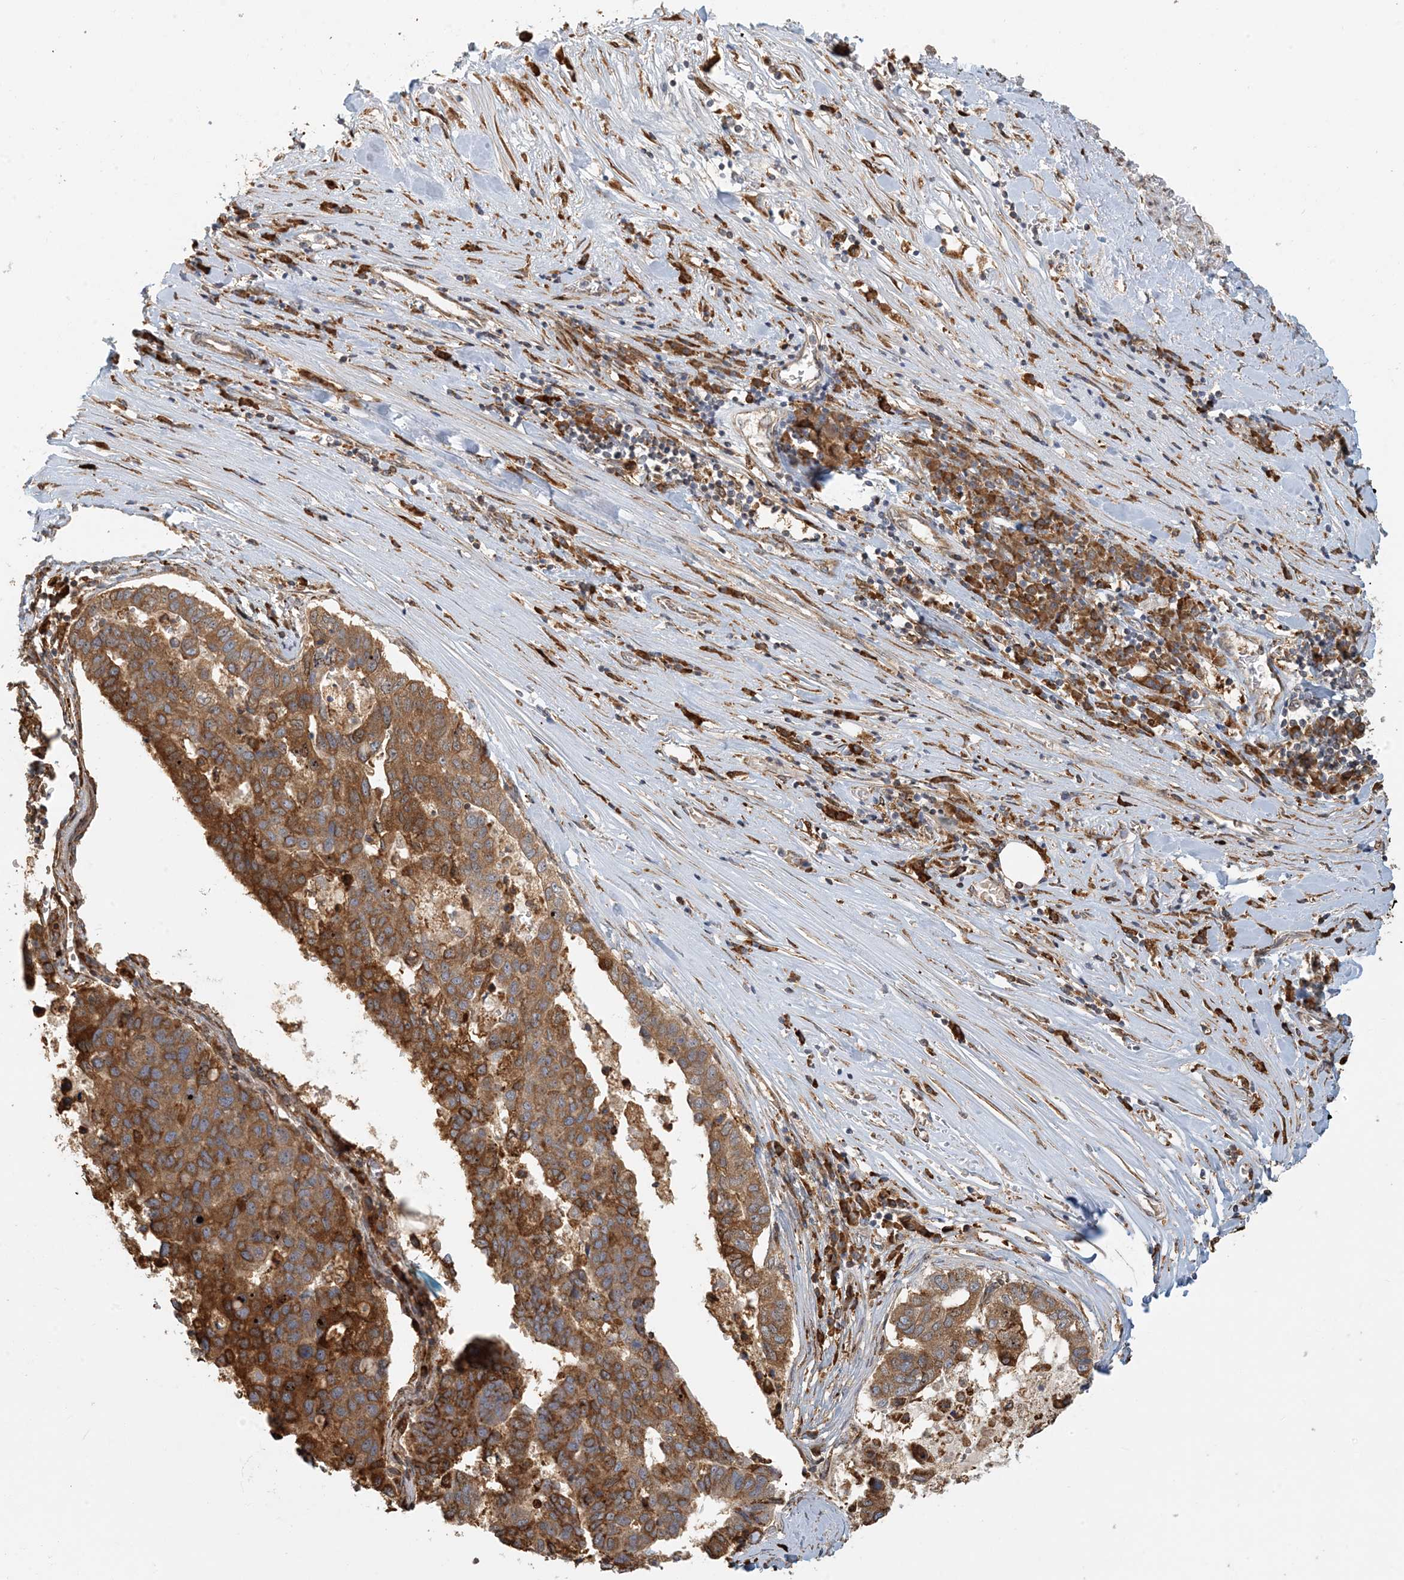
{"staining": {"intensity": "strong", "quantity": ">75%", "location": "cytoplasmic/membranous"}, "tissue": "pancreatic cancer", "cell_type": "Tumor cells", "image_type": "cancer", "snomed": [{"axis": "morphology", "description": "Adenocarcinoma, NOS"}, {"axis": "topography", "description": "Pancreas"}], "caption": "Brown immunohistochemical staining in adenocarcinoma (pancreatic) demonstrates strong cytoplasmic/membranous positivity in approximately >75% of tumor cells.", "gene": "HNMT", "patient": {"sex": "female", "age": 61}}